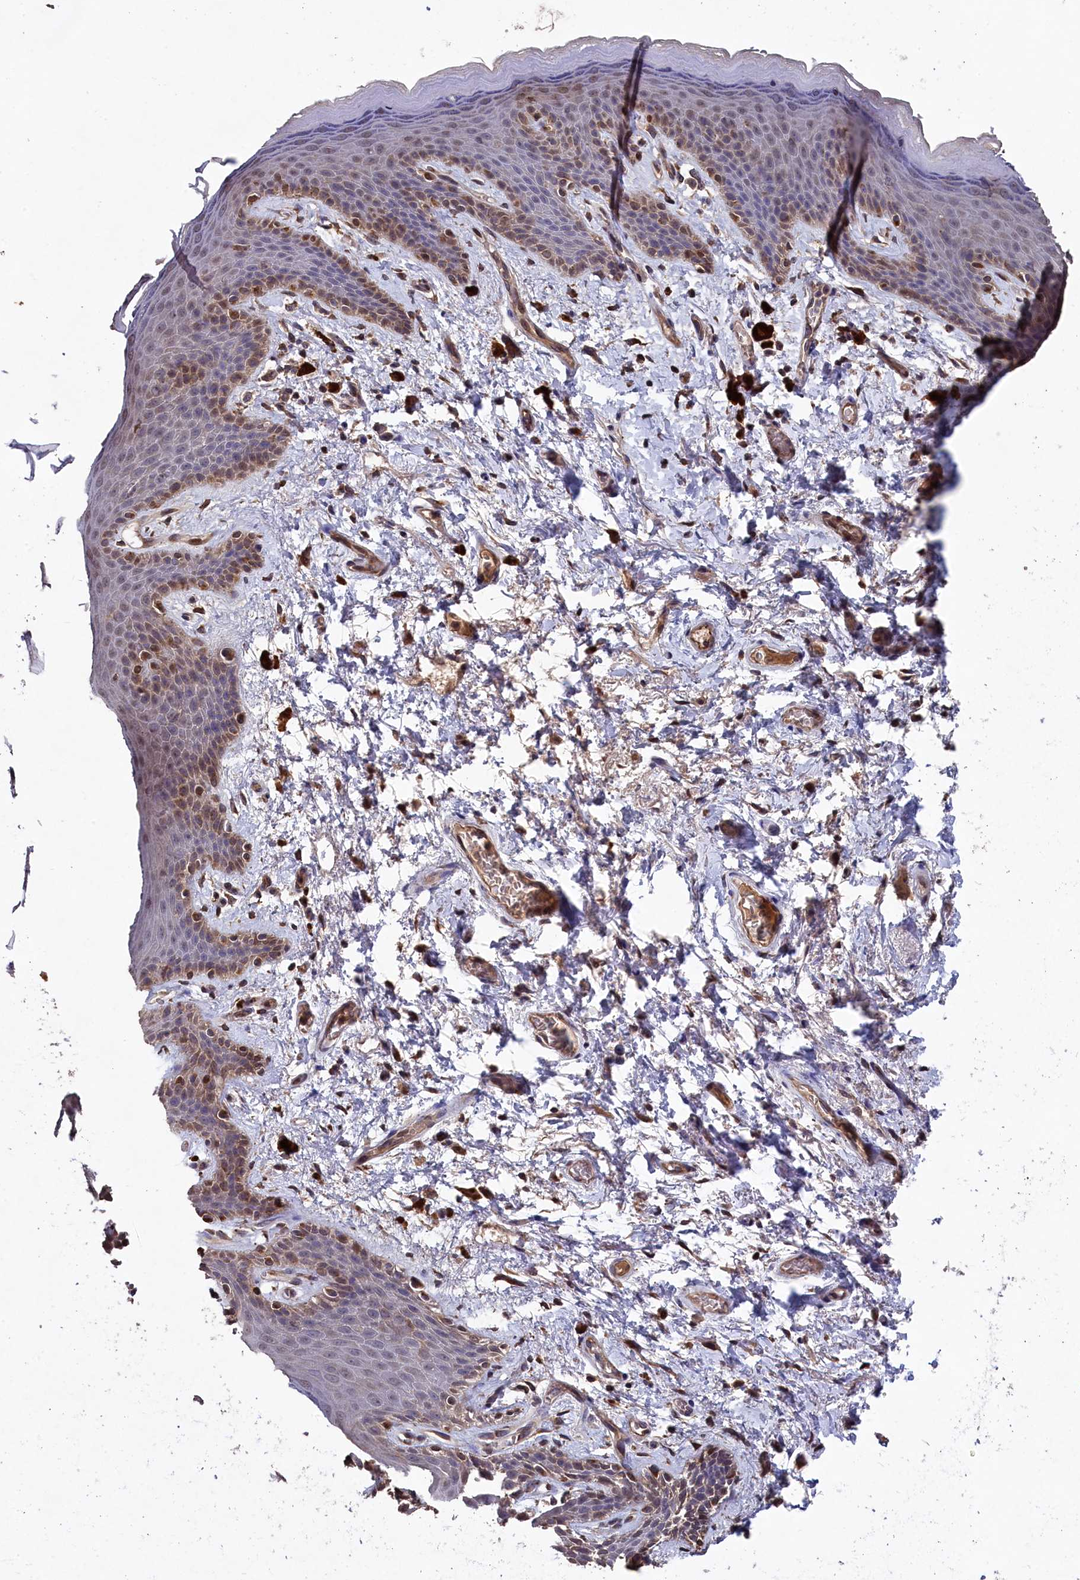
{"staining": {"intensity": "moderate", "quantity": "25%-75%", "location": "nuclear"}, "tissue": "skin", "cell_type": "Epidermal cells", "image_type": "normal", "snomed": [{"axis": "morphology", "description": "Normal tissue, NOS"}, {"axis": "topography", "description": "Anal"}], "caption": "A micrograph showing moderate nuclear staining in approximately 25%-75% of epidermal cells in benign skin, as visualized by brown immunohistochemical staining.", "gene": "NAA60", "patient": {"sex": "female", "age": 46}}